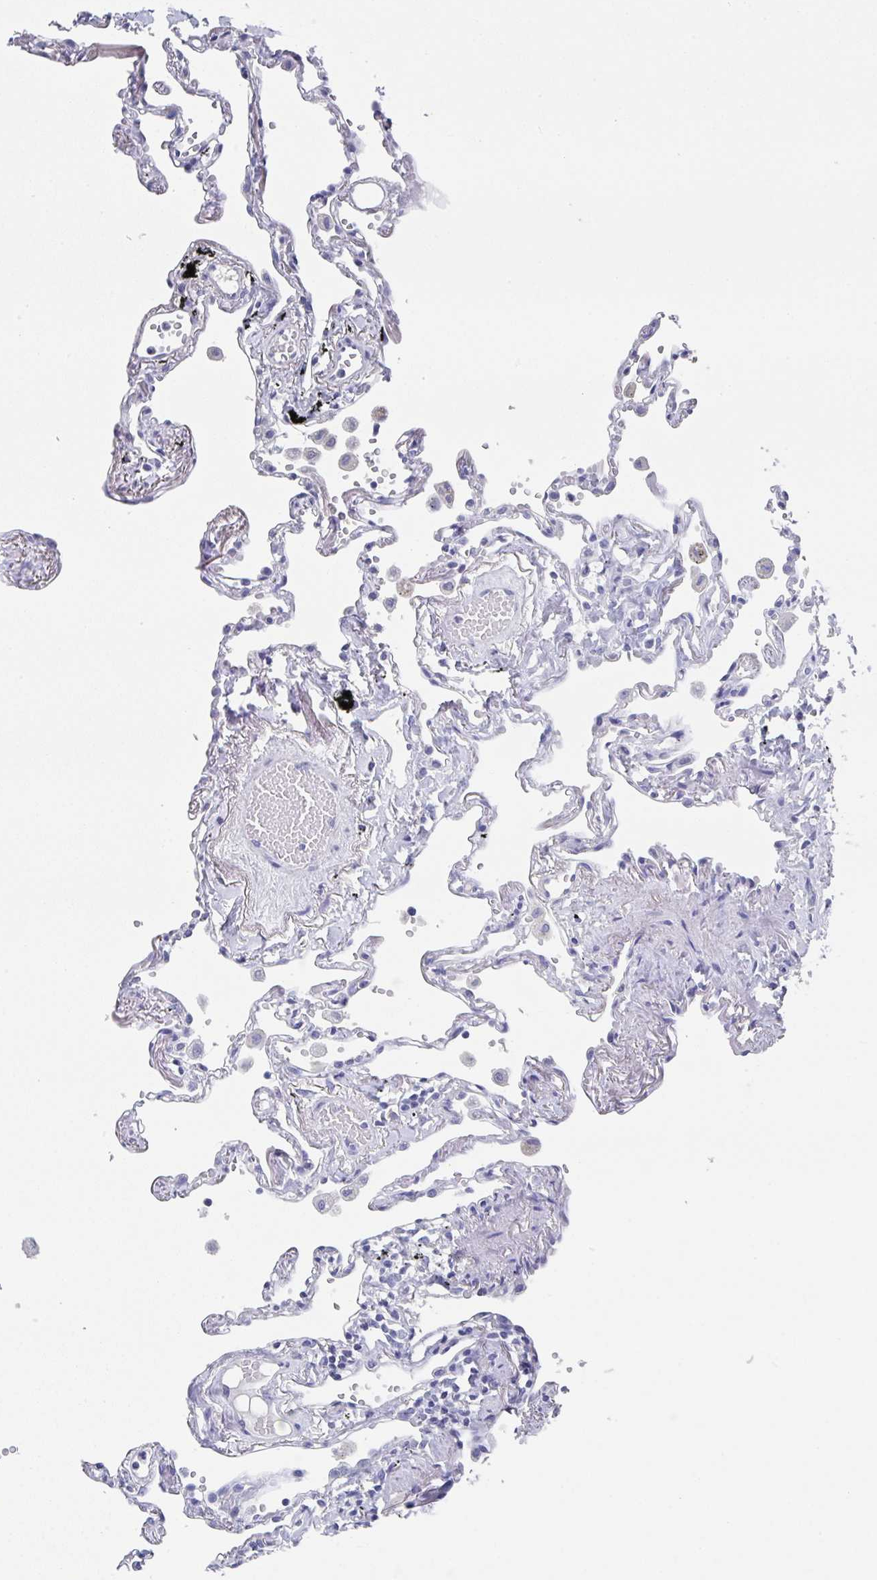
{"staining": {"intensity": "negative", "quantity": "none", "location": "none"}, "tissue": "lung", "cell_type": "Alveolar cells", "image_type": "normal", "snomed": [{"axis": "morphology", "description": "Normal tissue, NOS"}, {"axis": "topography", "description": "Lung"}], "caption": "Immunohistochemical staining of normal human lung shows no significant positivity in alveolar cells. (Immunohistochemistry, brightfield microscopy, high magnification).", "gene": "TNFRSF8", "patient": {"sex": "female", "age": 67}}